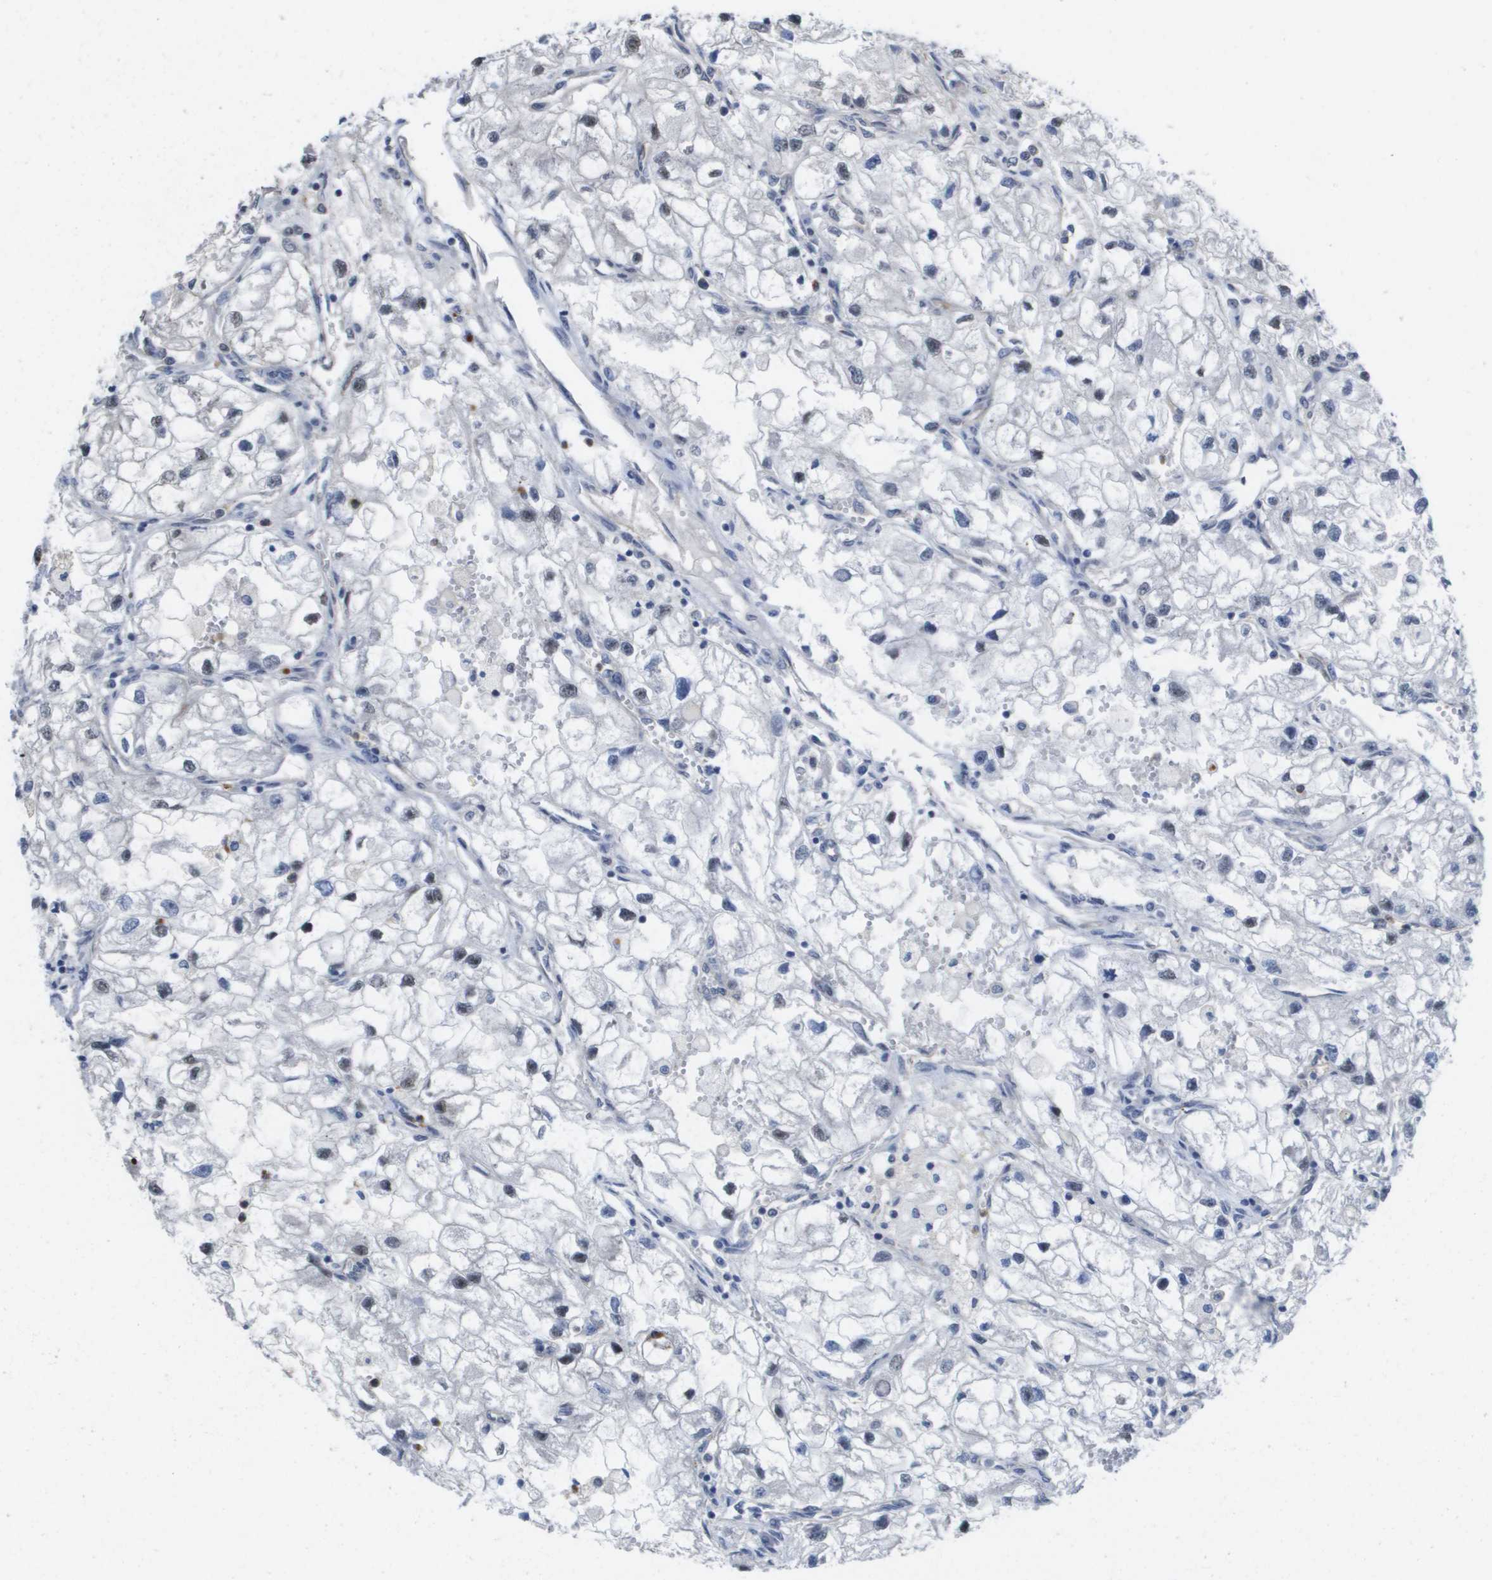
{"staining": {"intensity": "negative", "quantity": "none", "location": "none"}, "tissue": "renal cancer", "cell_type": "Tumor cells", "image_type": "cancer", "snomed": [{"axis": "morphology", "description": "Adenocarcinoma, NOS"}, {"axis": "topography", "description": "Kidney"}], "caption": "The histopathology image displays no staining of tumor cells in renal adenocarcinoma. (Stains: DAB (3,3'-diaminobenzidine) immunohistochemistry (IHC) with hematoxylin counter stain, Microscopy: brightfield microscopy at high magnification).", "gene": "RNF112", "patient": {"sex": "female", "age": 70}}